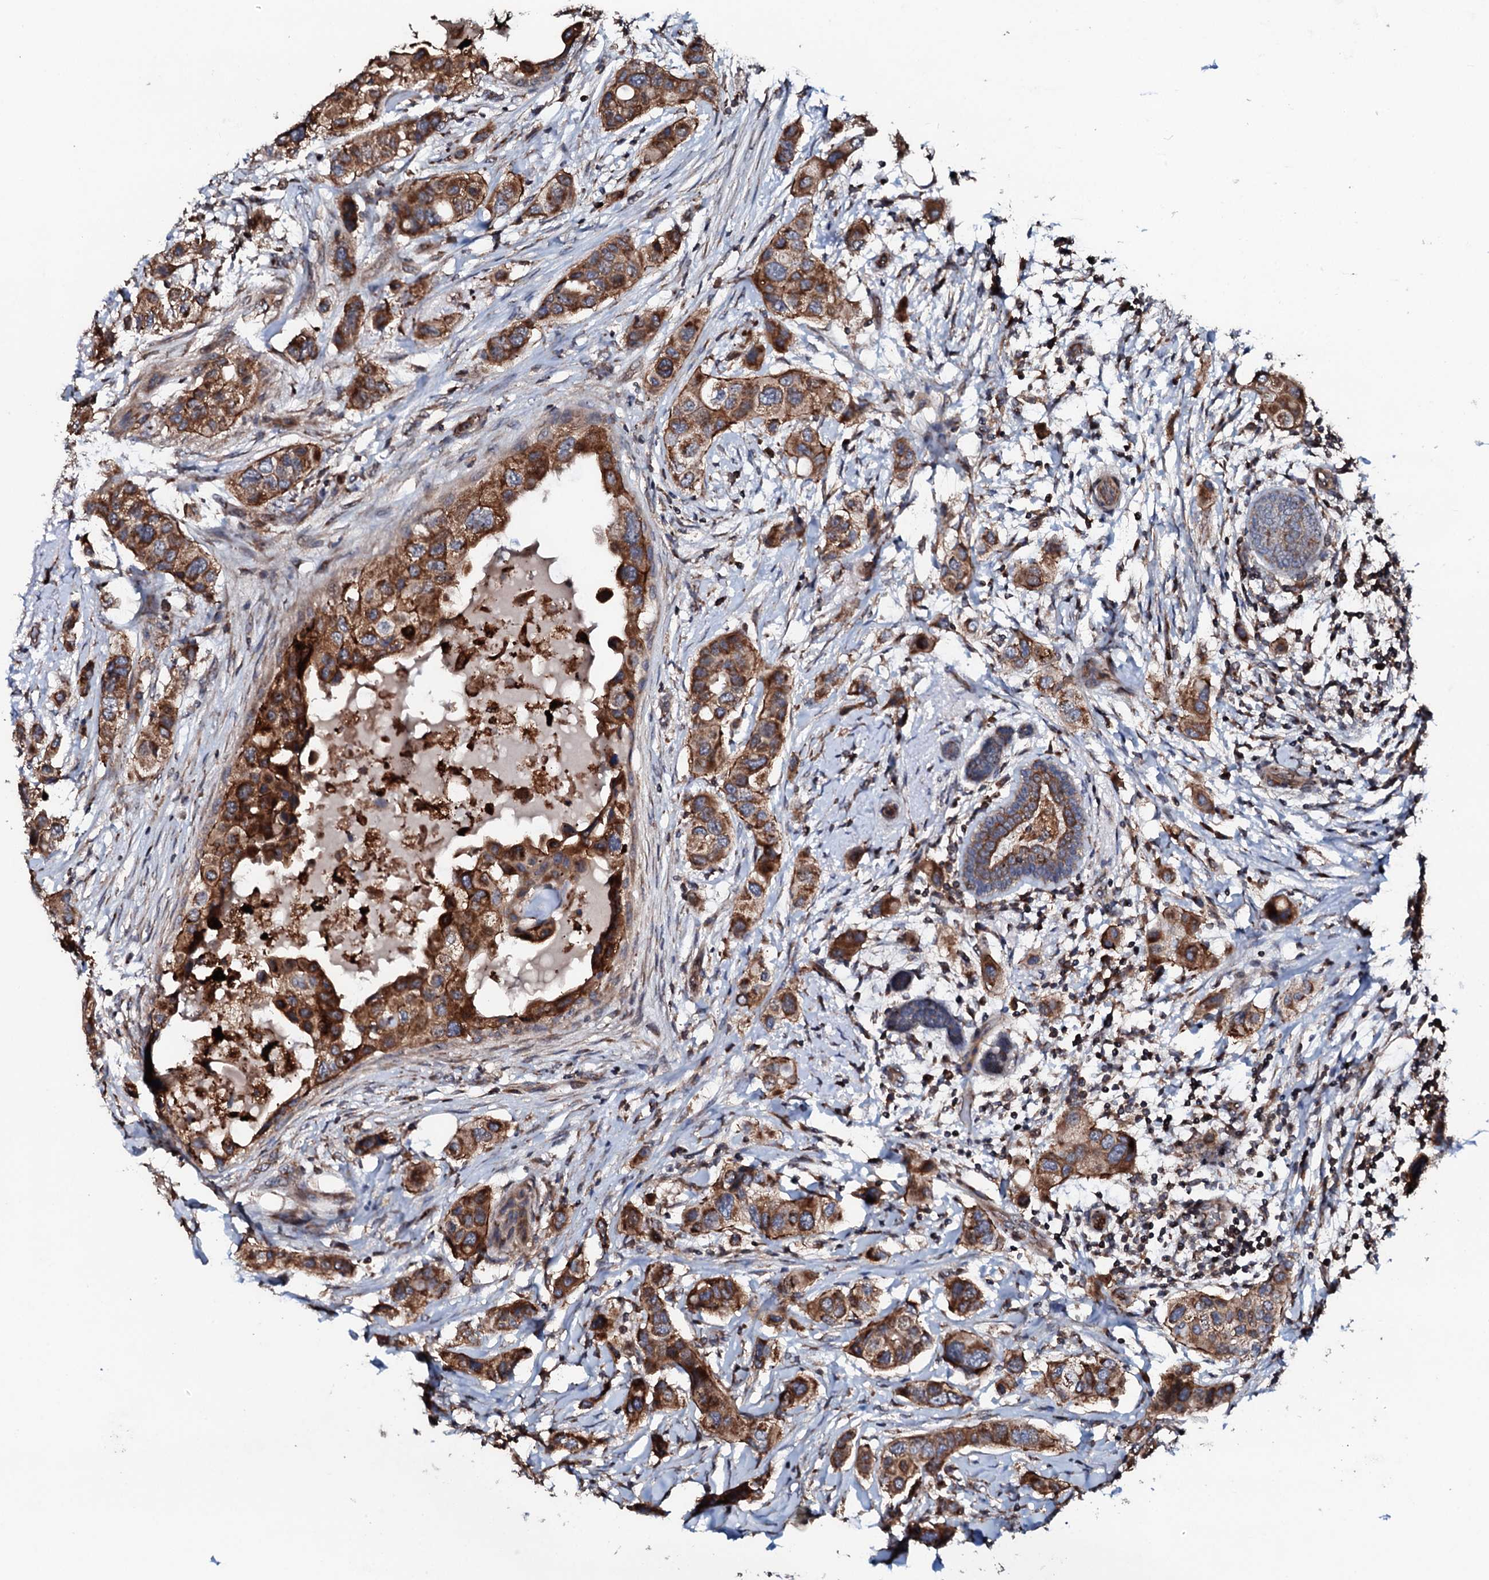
{"staining": {"intensity": "strong", "quantity": ">75%", "location": "cytoplasmic/membranous"}, "tissue": "breast cancer", "cell_type": "Tumor cells", "image_type": "cancer", "snomed": [{"axis": "morphology", "description": "Lobular carcinoma"}, {"axis": "topography", "description": "Breast"}], "caption": "This is a photomicrograph of IHC staining of breast cancer, which shows strong staining in the cytoplasmic/membranous of tumor cells.", "gene": "SDHAF2", "patient": {"sex": "female", "age": 51}}